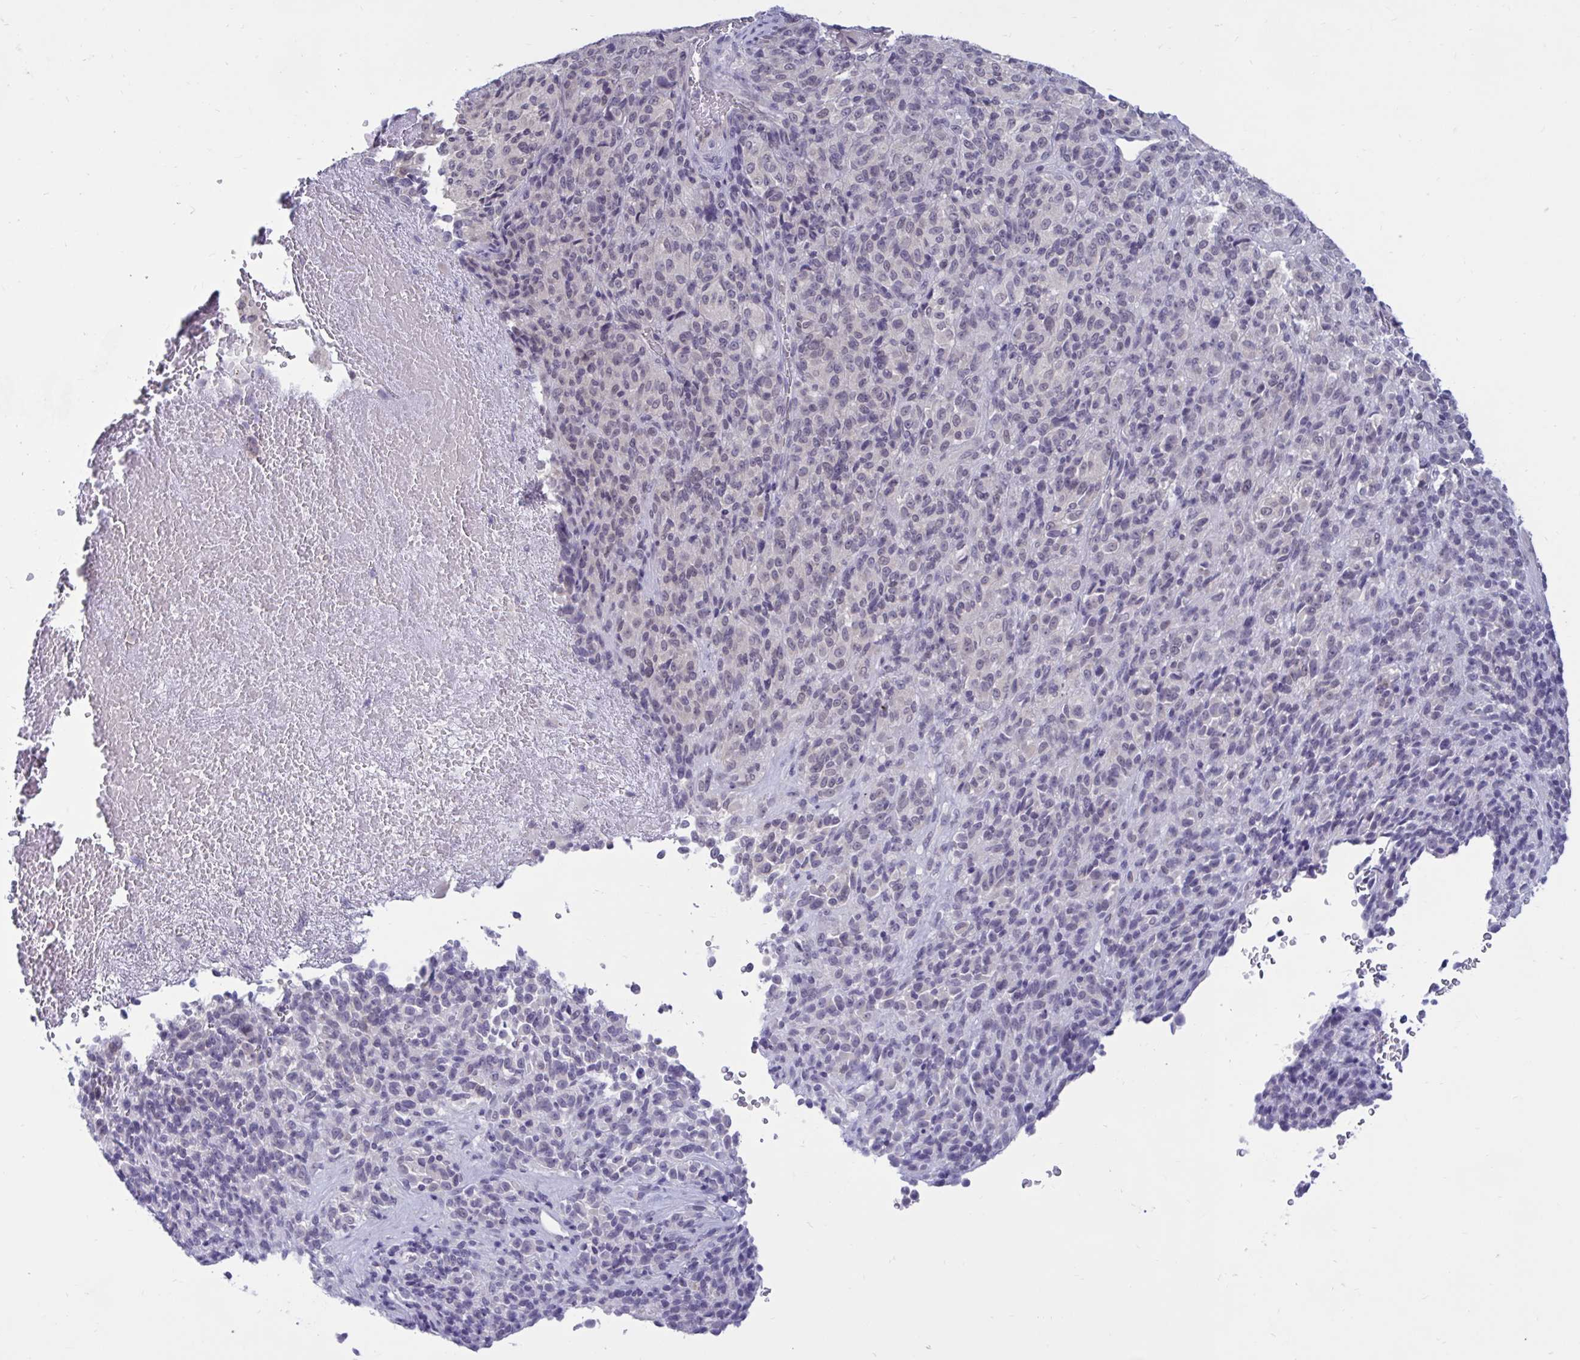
{"staining": {"intensity": "negative", "quantity": "none", "location": "none"}, "tissue": "melanoma", "cell_type": "Tumor cells", "image_type": "cancer", "snomed": [{"axis": "morphology", "description": "Malignant melanoma, Metastatic site"}, {"axis": "topography", "description": "Brain"}], "caption": "Immunohistochemistry histopathology image of human malignant melanoma (metastatic site) stained for a protein (brown), which displays no positivity in tumor cells.", "gene": "ARPP19", "patient": {"sex": "female", "age": 56}}